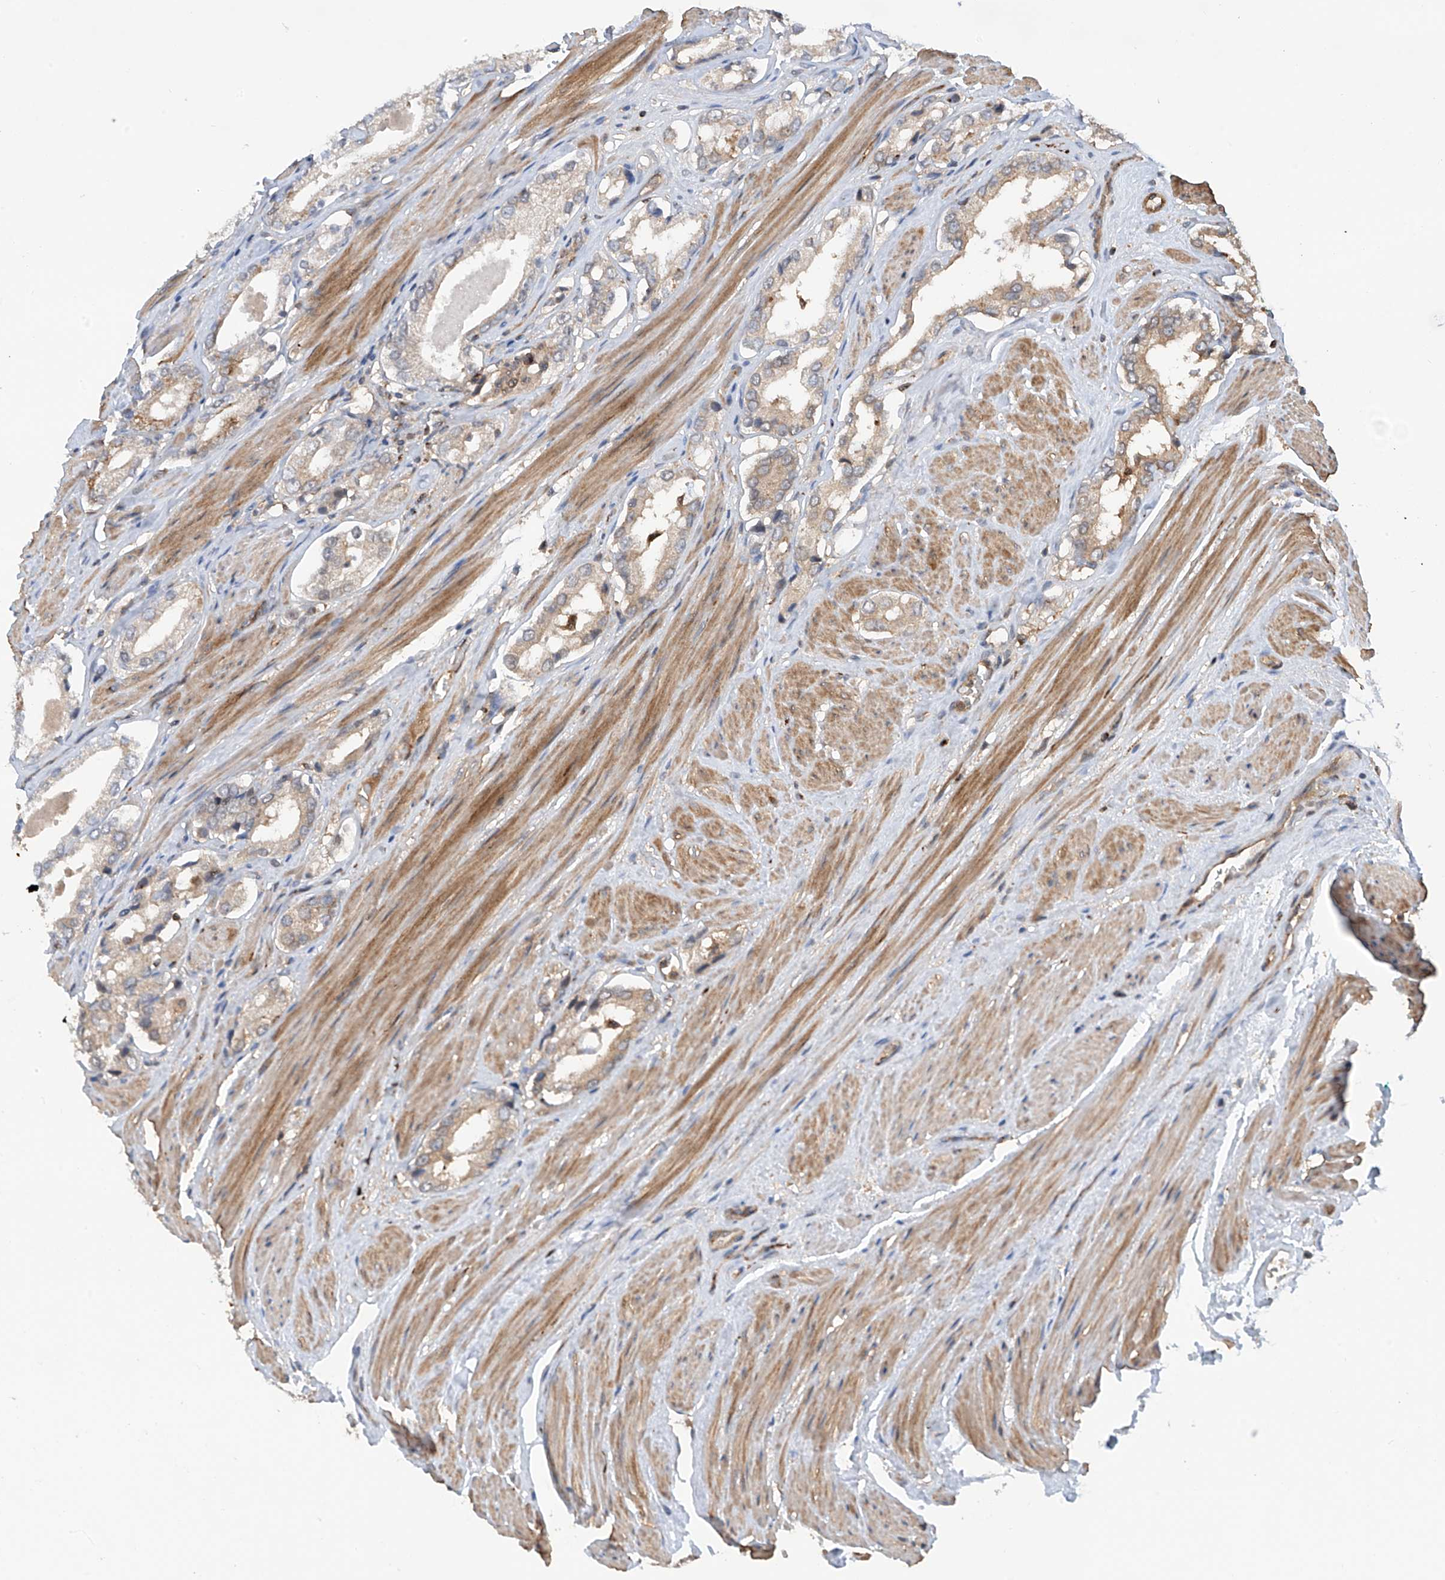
{"staining": {"intensity": "weak", "quantity": "<25%", "location": "cytoplasmic/membranous"}, "tissue": "prostate cancer", "cell_type": "Tumor cells", "image_type": "cancer", "snomed": [{"axis": "morphology", "description": "Adenocarcinoma, Low grade"}, {"axis": "topography", "description": "Prostate"}], "caption": "The histopathology image reveals no significant staining in tumor cells of adenocarcinoma (low-grade) (prostate).", "gene": "RPAIN", "patient": {"sex": "male", "age": 54}}